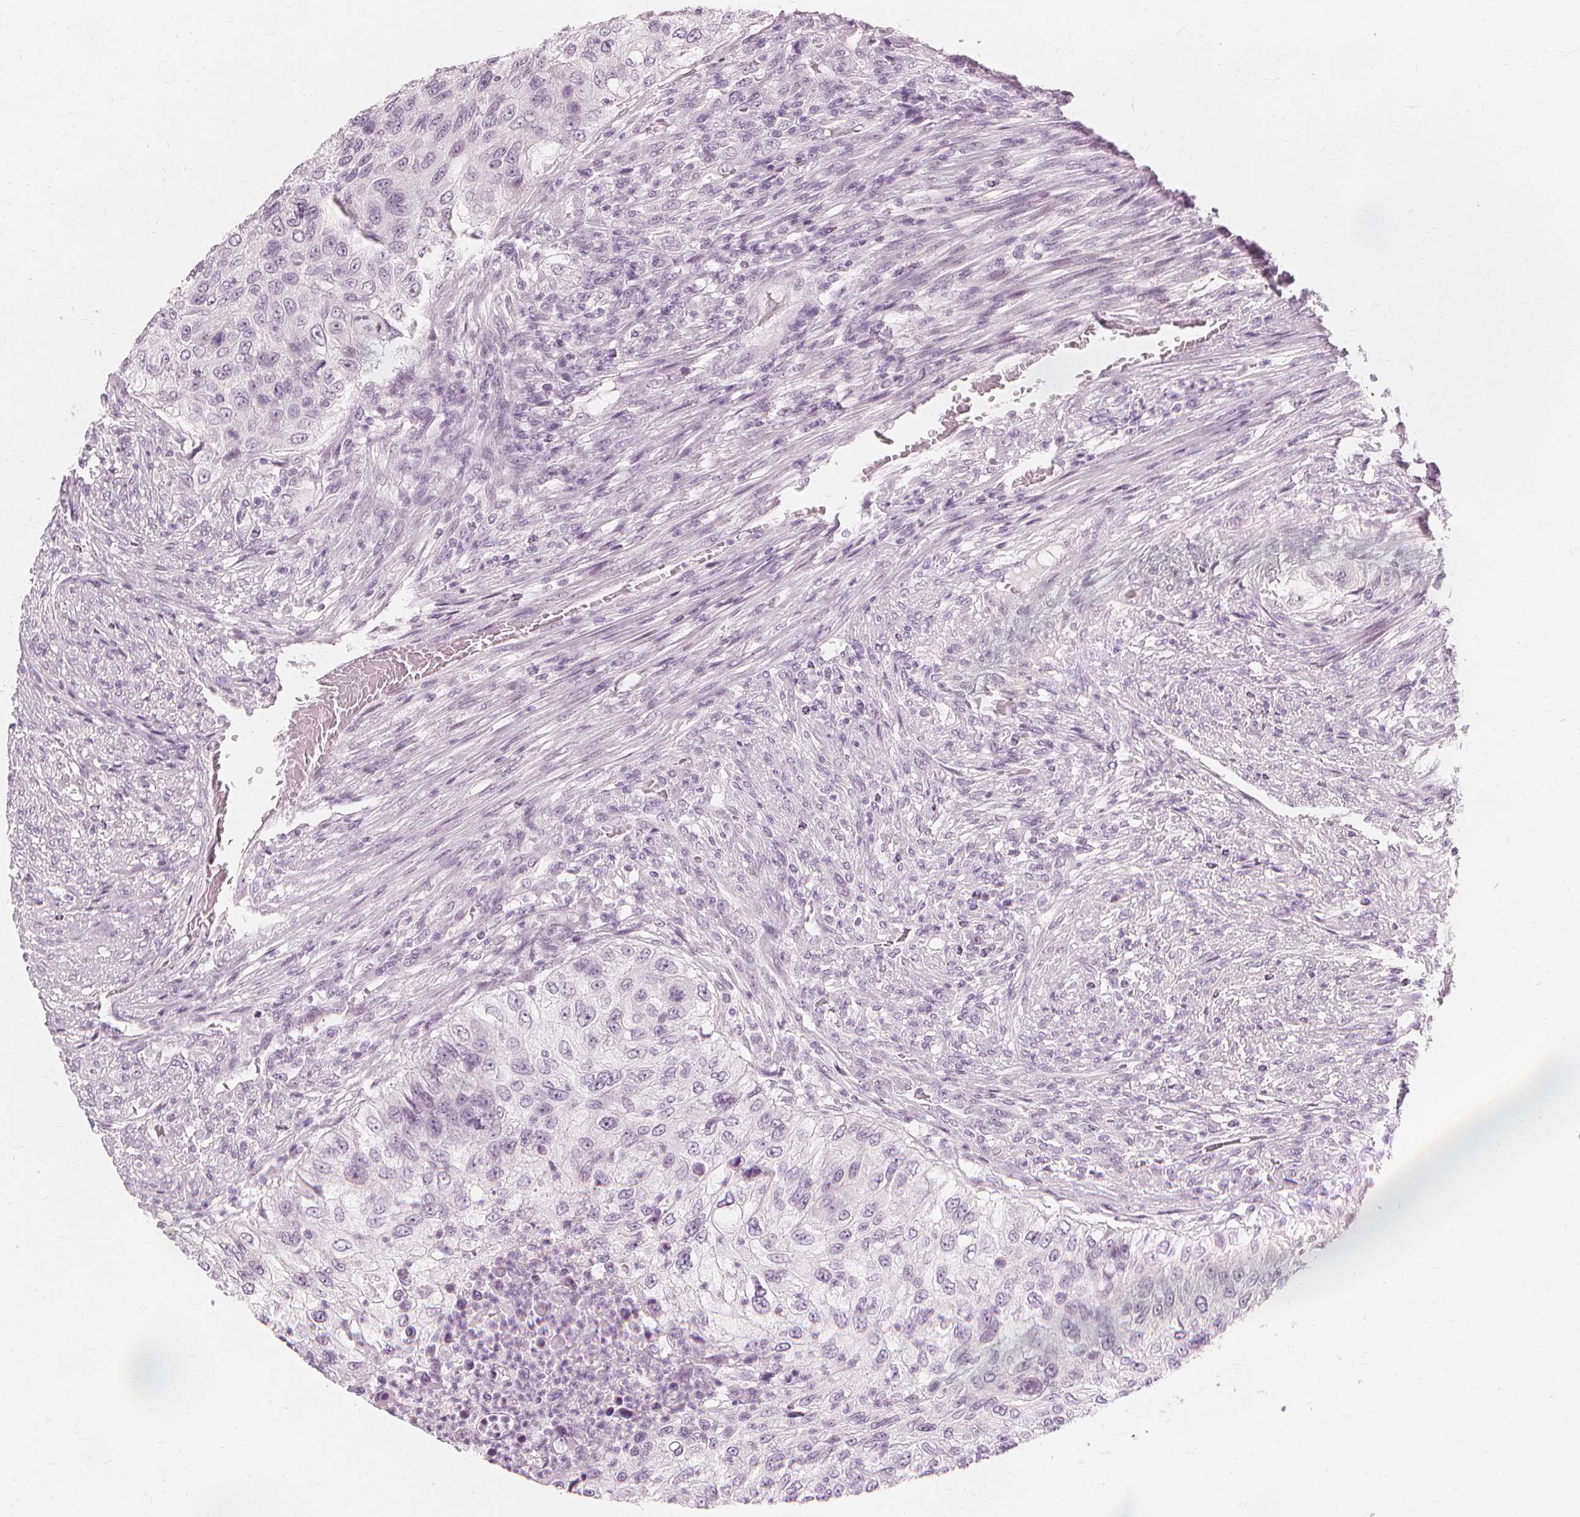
{"staining": {"intensity": "negative", "quantity": "none", "location": "none"}, "tissue": "urothelial cancer", "cell_type": "Tumor cells", "image_type": "cancer", "snomed": [{"axis": "morphology", "description": "Urothelial carcinoma, High grade"}, {"axis": "topography", "description": "Urinary bladder"}], "caption": "High power microscopy image of an immunohistochemistry image of high-grade urothelial carcinoma, revealing no significant positivity in tumor cells.", "gene": "NXPE1", "patient": {"sex": "female", "age": 60}}